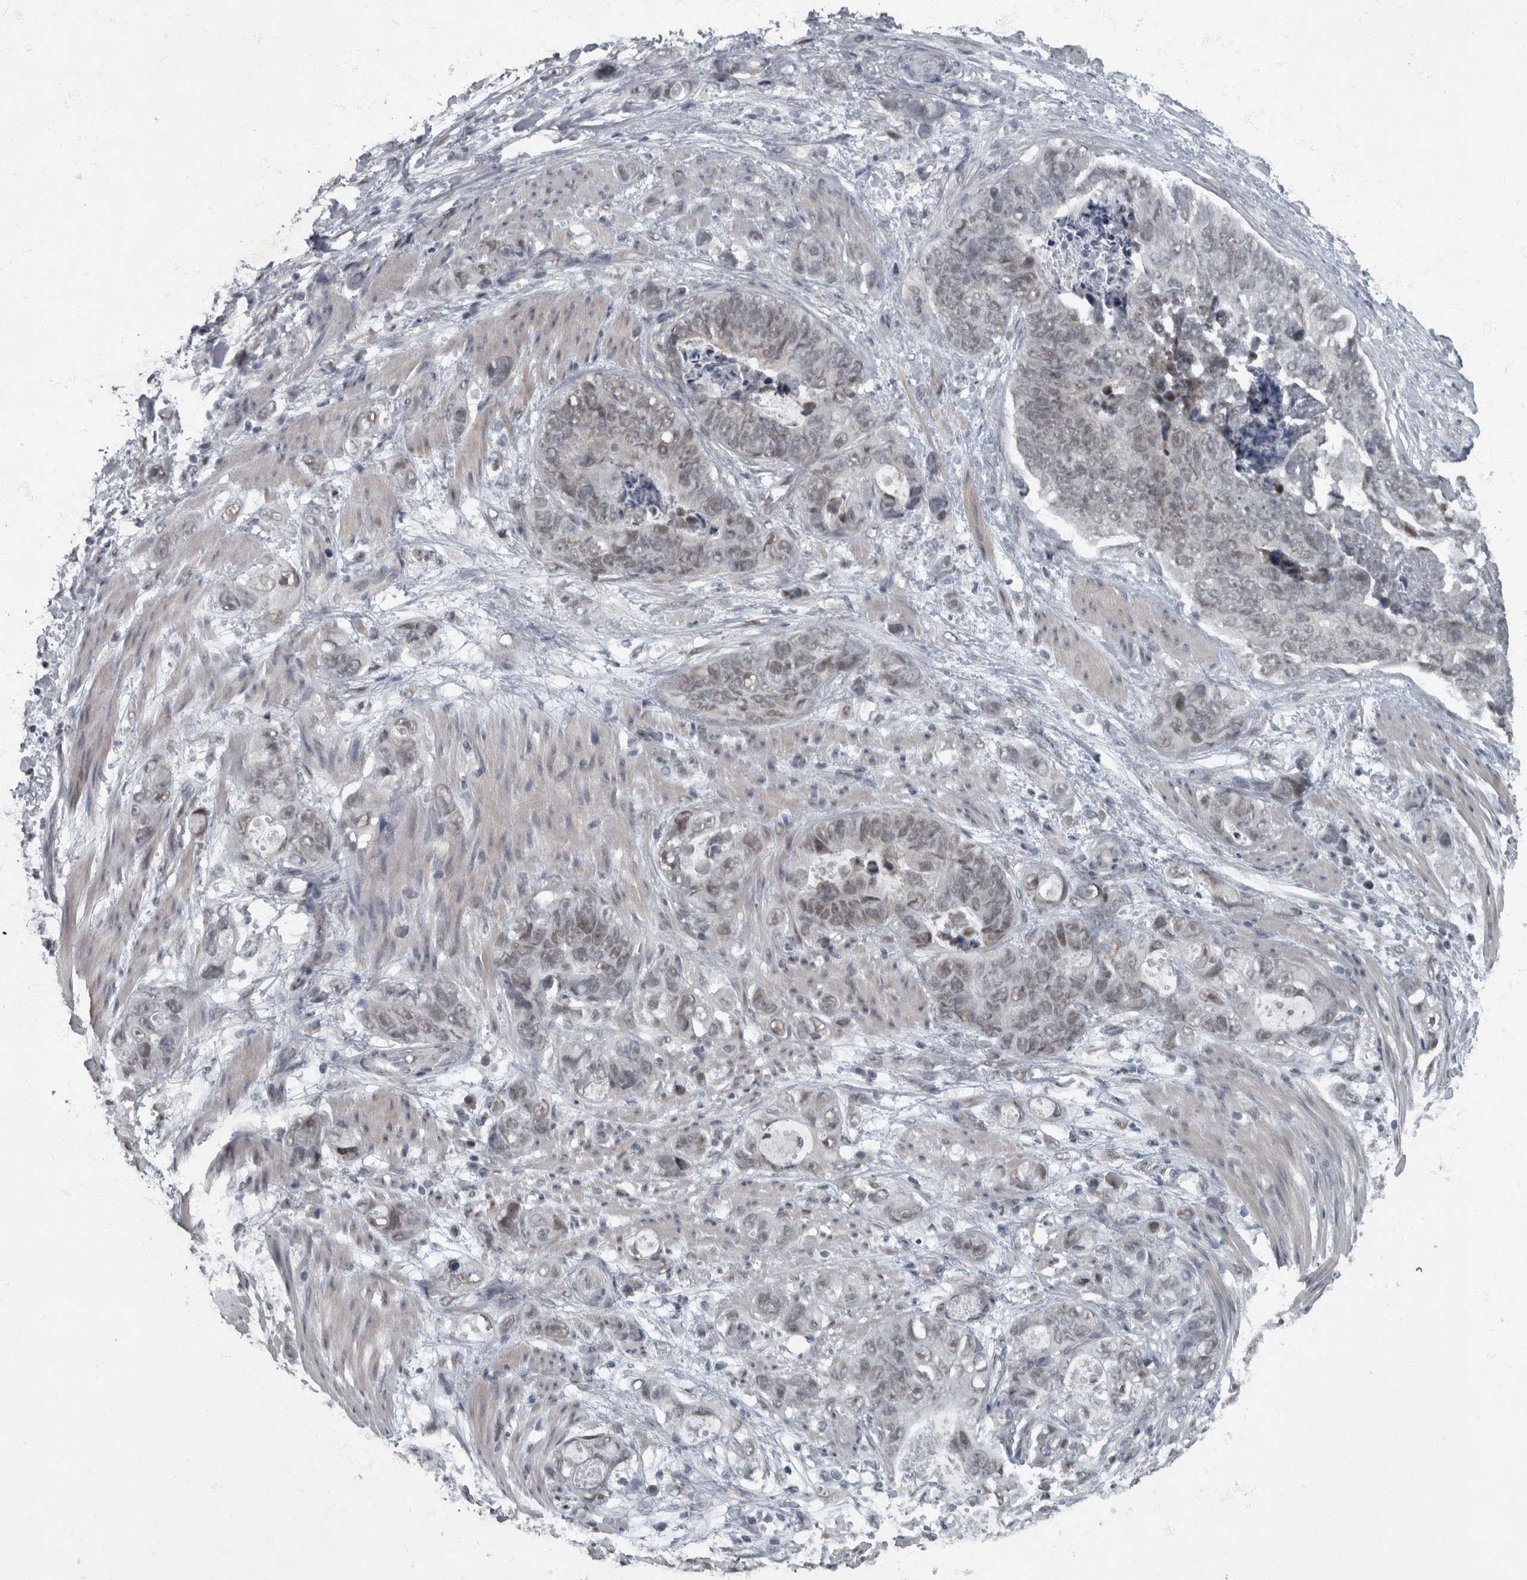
{"staining": {"intensity": "weak", "quantity": "25%-75%", "location": "nuclear"}, "tissue": "stomach cancer", "cell_type": "Tumor cells", "image_type": "cancer", "snomed": [{"axis": "morphology", "description": "Normal tissue, NOS"}, {"axis": "morphology", "description": "Adenocarcinoma, NOS"}, {"axis": "topography", "description": "Stomach"}], "caption": "Protein expression analysis of stomach cancer (adenocarcinoma) reveals weak nuclear expression in approximately 25%-75% of tumor cells. (Brightfield microscopy of DAB IHC at high magnification).", "gene": "WDR33", "patient": {"sex": "female", "age": 89}}